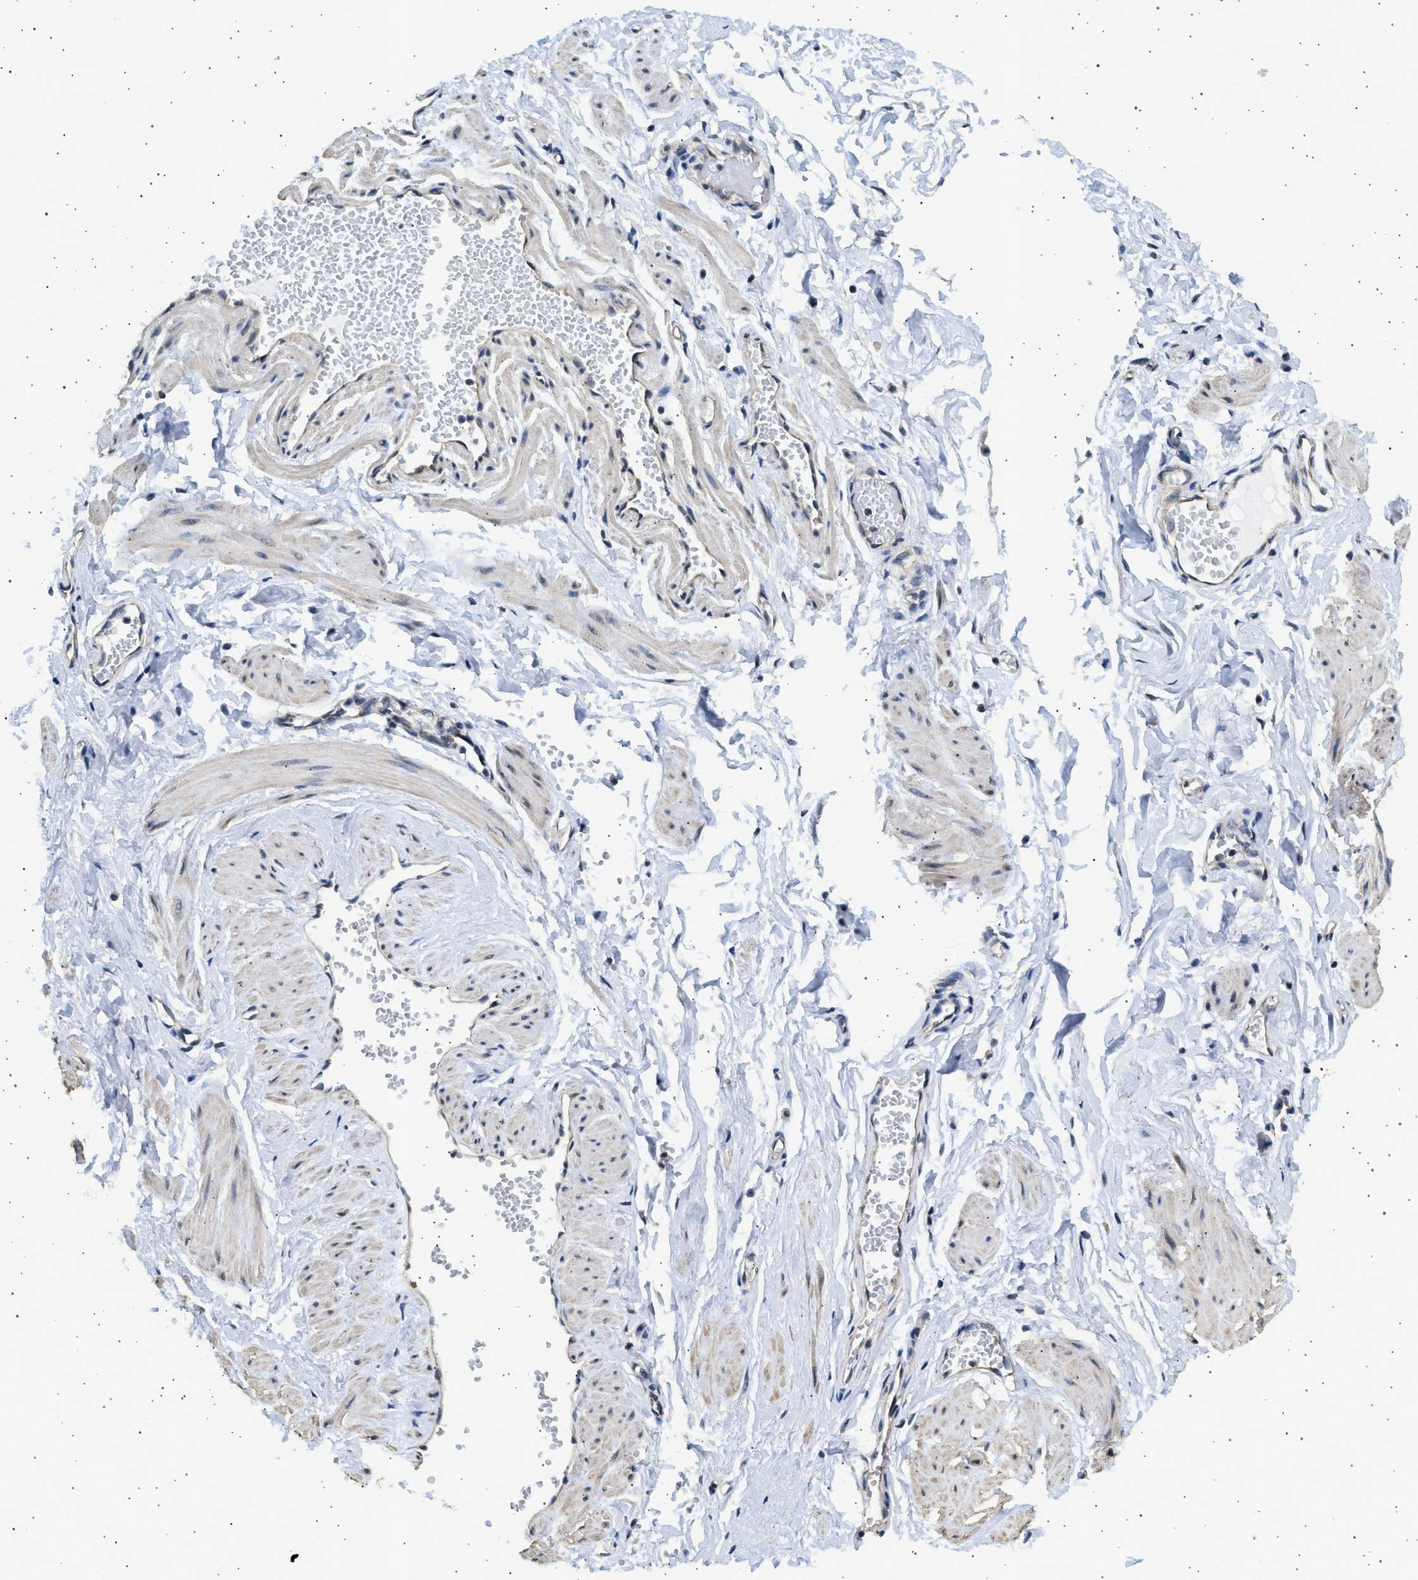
{"staining": {"intensity": "weak", "quantity": "<25%", "location": "cytoplasmic/membranous"}, "tissue": "adipose tissue", "cell_type": "Adipocytes", "image_type": "normal", "snomed": [{"axis": "morphology", "description": "Normal tissue, NOS"}, {"axis": "topography", "description": "Soft tissue"}, {"axis": "topography", "description": "Vascular tissue"}], "caption": "Immunohistochemistry histopathology image of normal adipose tissue: adipose tissue stained with DAB demonstrates no significant protein expression in adipocytes. (DAB immunohistochemistry (IHC) with hematoxylin counter stain).", "gene": "KCNA4", "patient": {"sex": "female", "age": 35}}